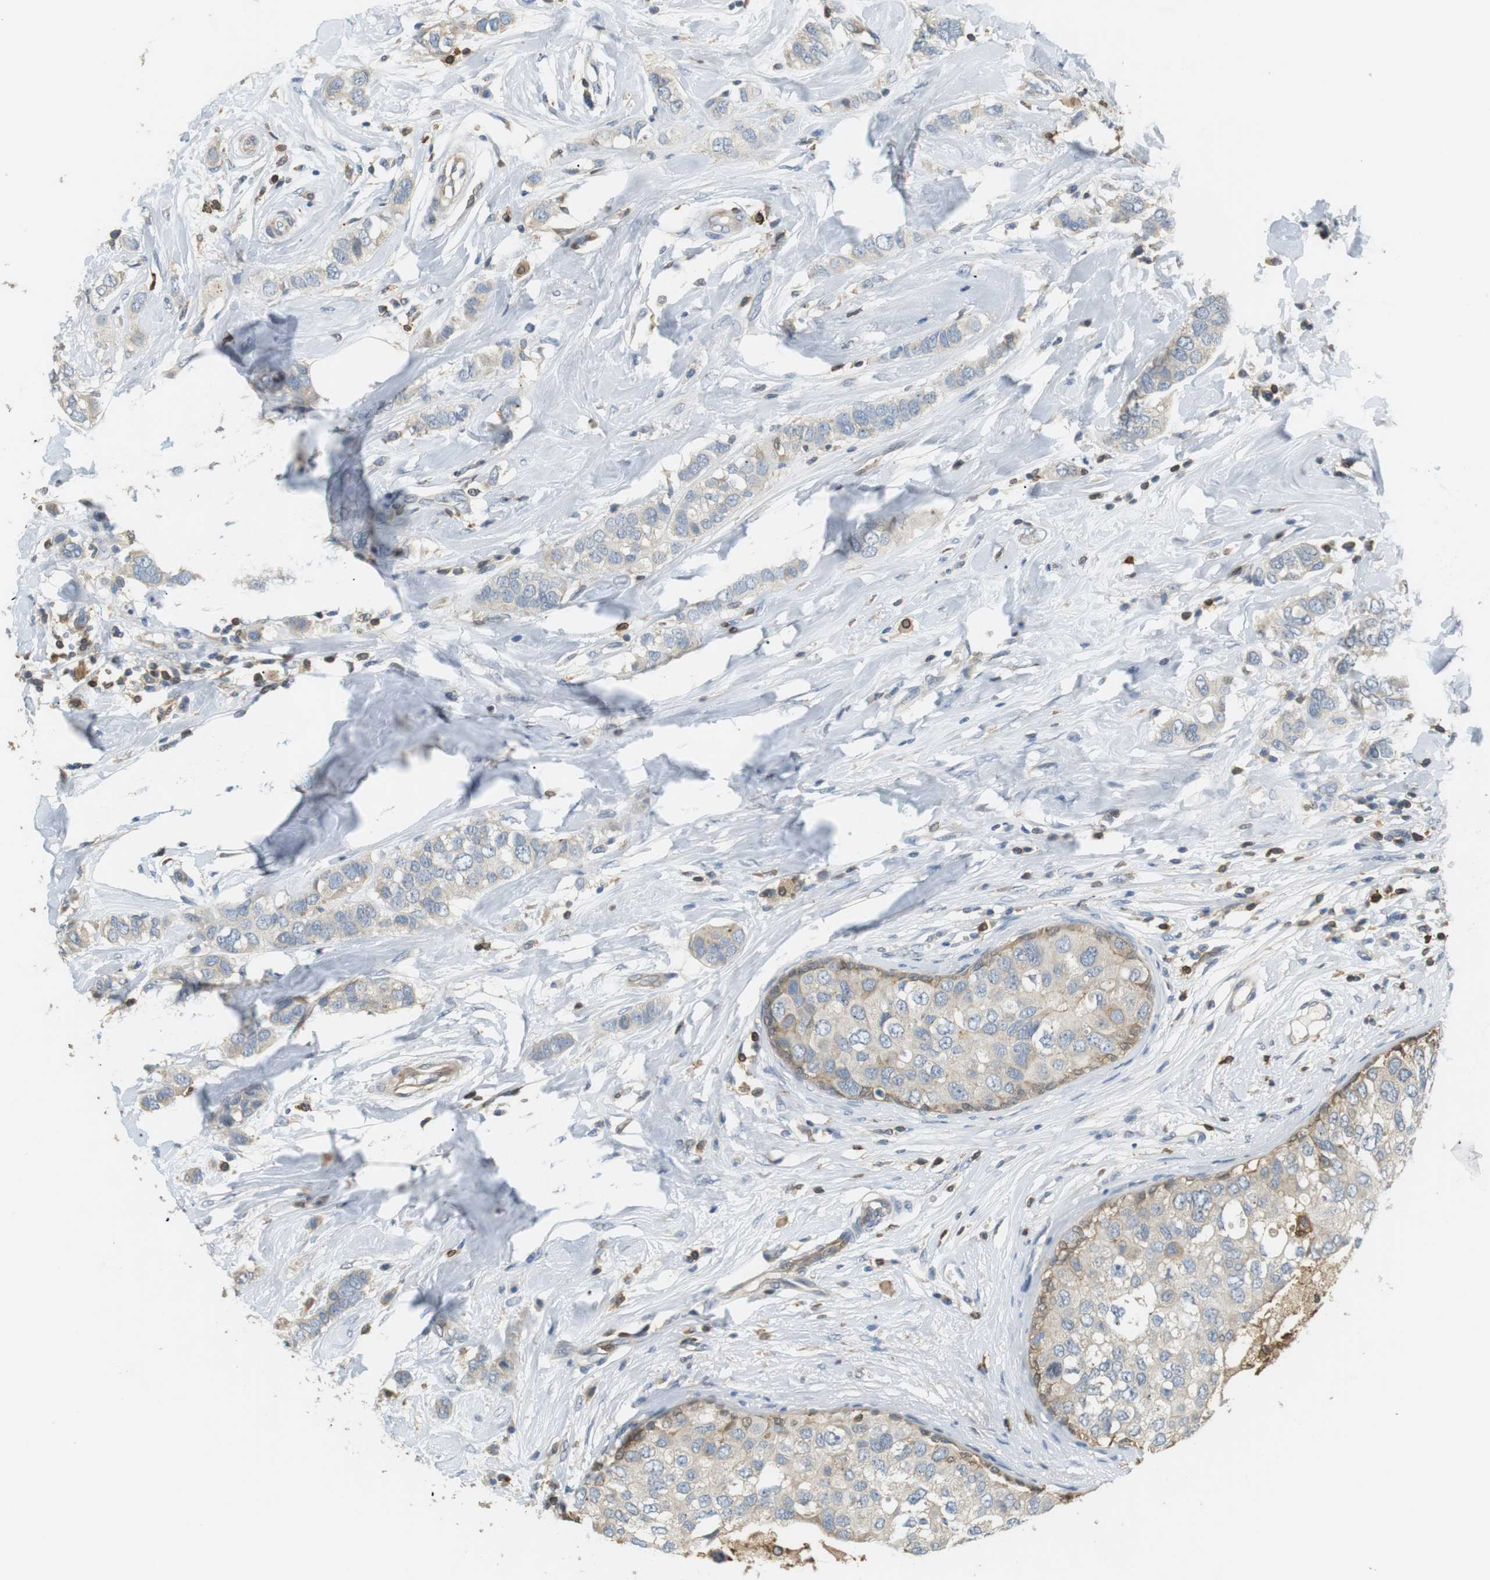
{"staining": {"intensity": "weak", "quantity": "25%-75%", "location": "cytoplasmic/membranous"}, "tissue": "breast cancer", "cell_type": "Tumor cells", "image_type": "cancer", "snomed": [{"axis": "morphology", "description": "Duct carcinoma"}, {"axis": "topography", "description": "Breast"}], "caption": "Protein expression analysis of breast cancer (intraductal carcinoma) exhibits weak cytoplasmic/membranous positivity in about 25%-75% of tumor cells. Using DAB (3,3'-diaminobenzidine) (brown) and hematoxylin (blue) stains, captured at high magnification using brightfield microscopy.", "gene": "P2RY1", "patient": {"sex": "female", "age": 50}}